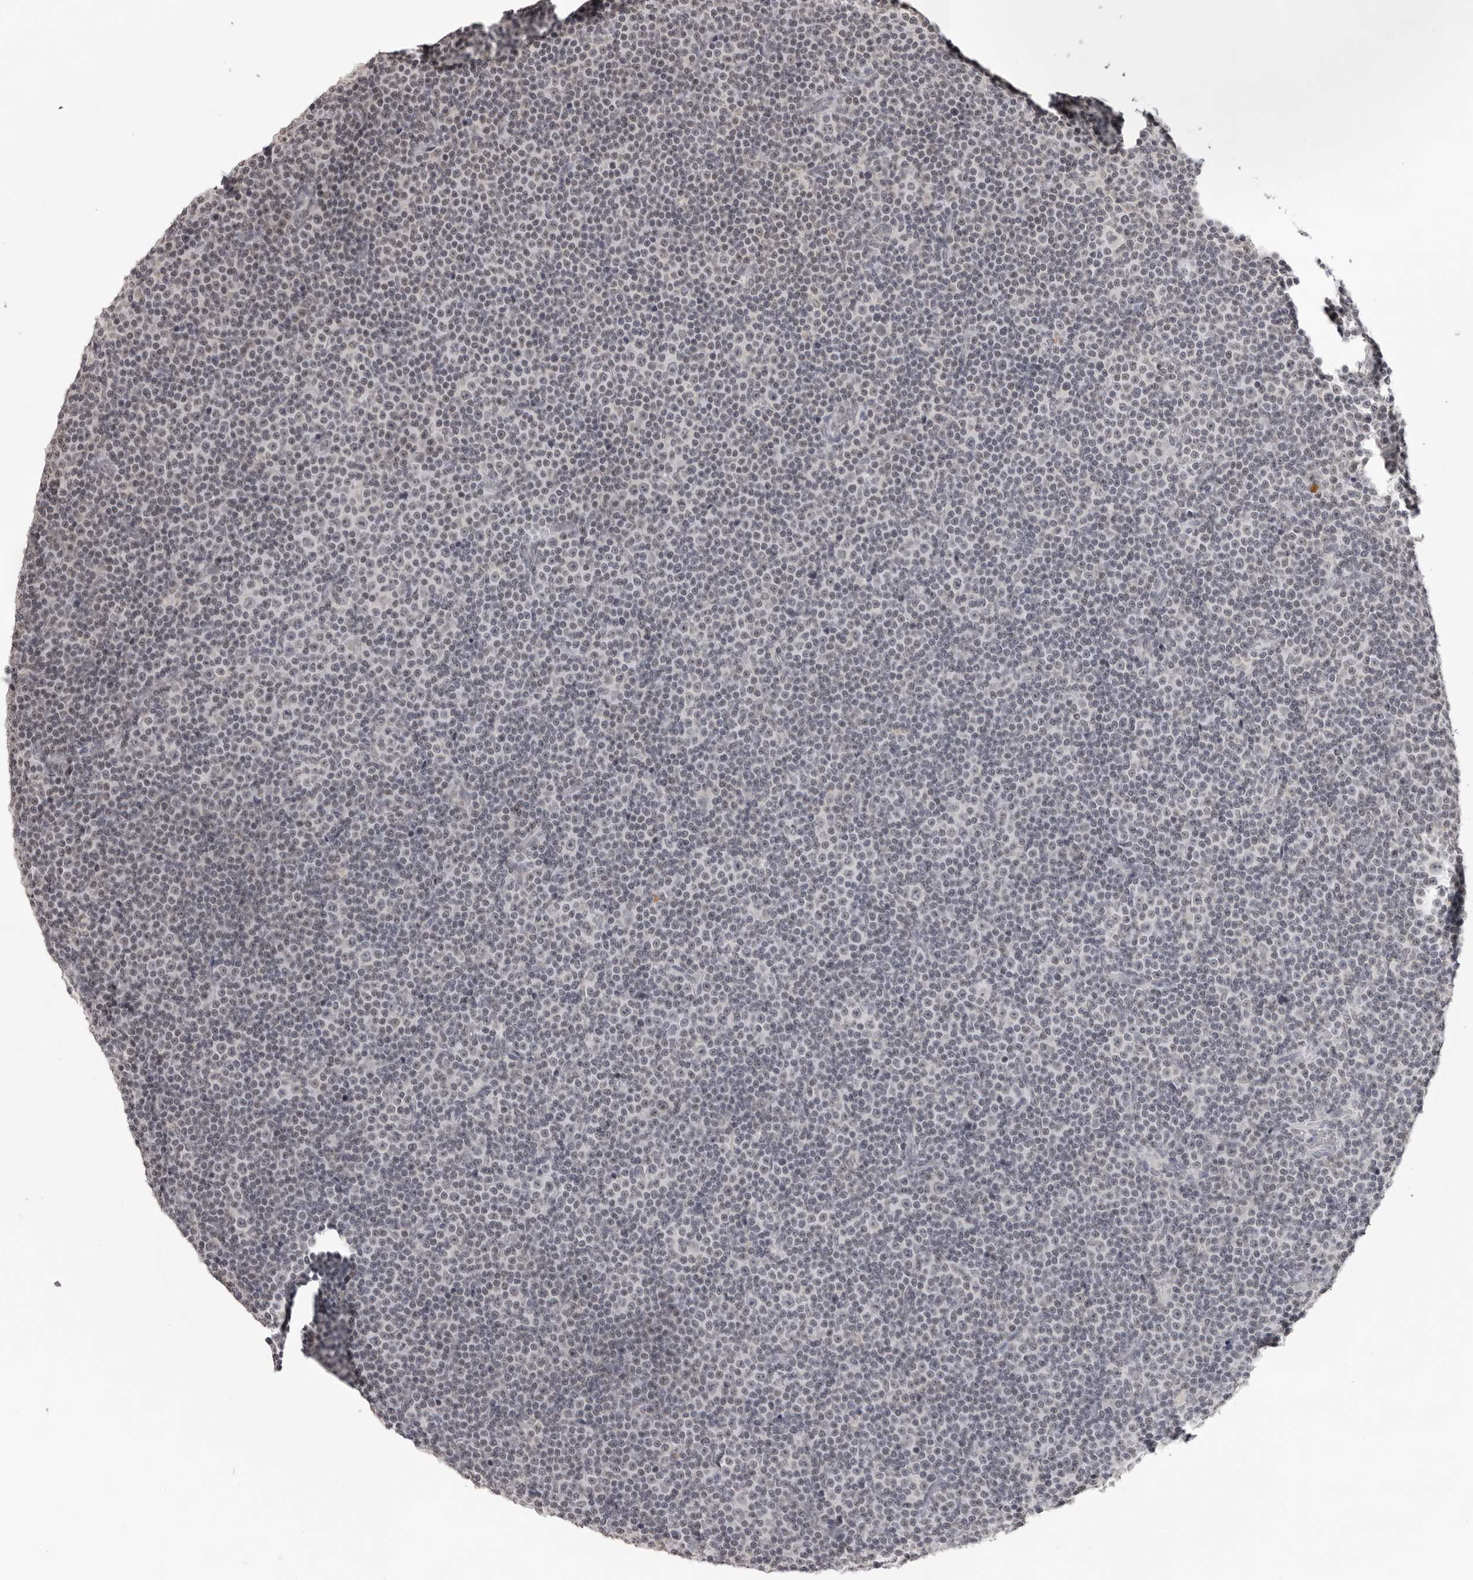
{"staining": {"intensity": "weak", "quantity": "<25%", "location": "nuclear"}, "tissue": "lymphoma", "cell_type": "Tumor cells", "image_type": "cancer", "snomed": [{"axis": "morphology", "description": "Malignant lymphoma, non-Hodgkin's type, Low grade"}, {"axis": "topography", "description": "Lymph node"}], "caption": "Lymphoma was stained to show a protein in brown. There is no significant expression in tumor cells.", "gene": "NTM", "patient": {"sex": "female", "age": 67}}